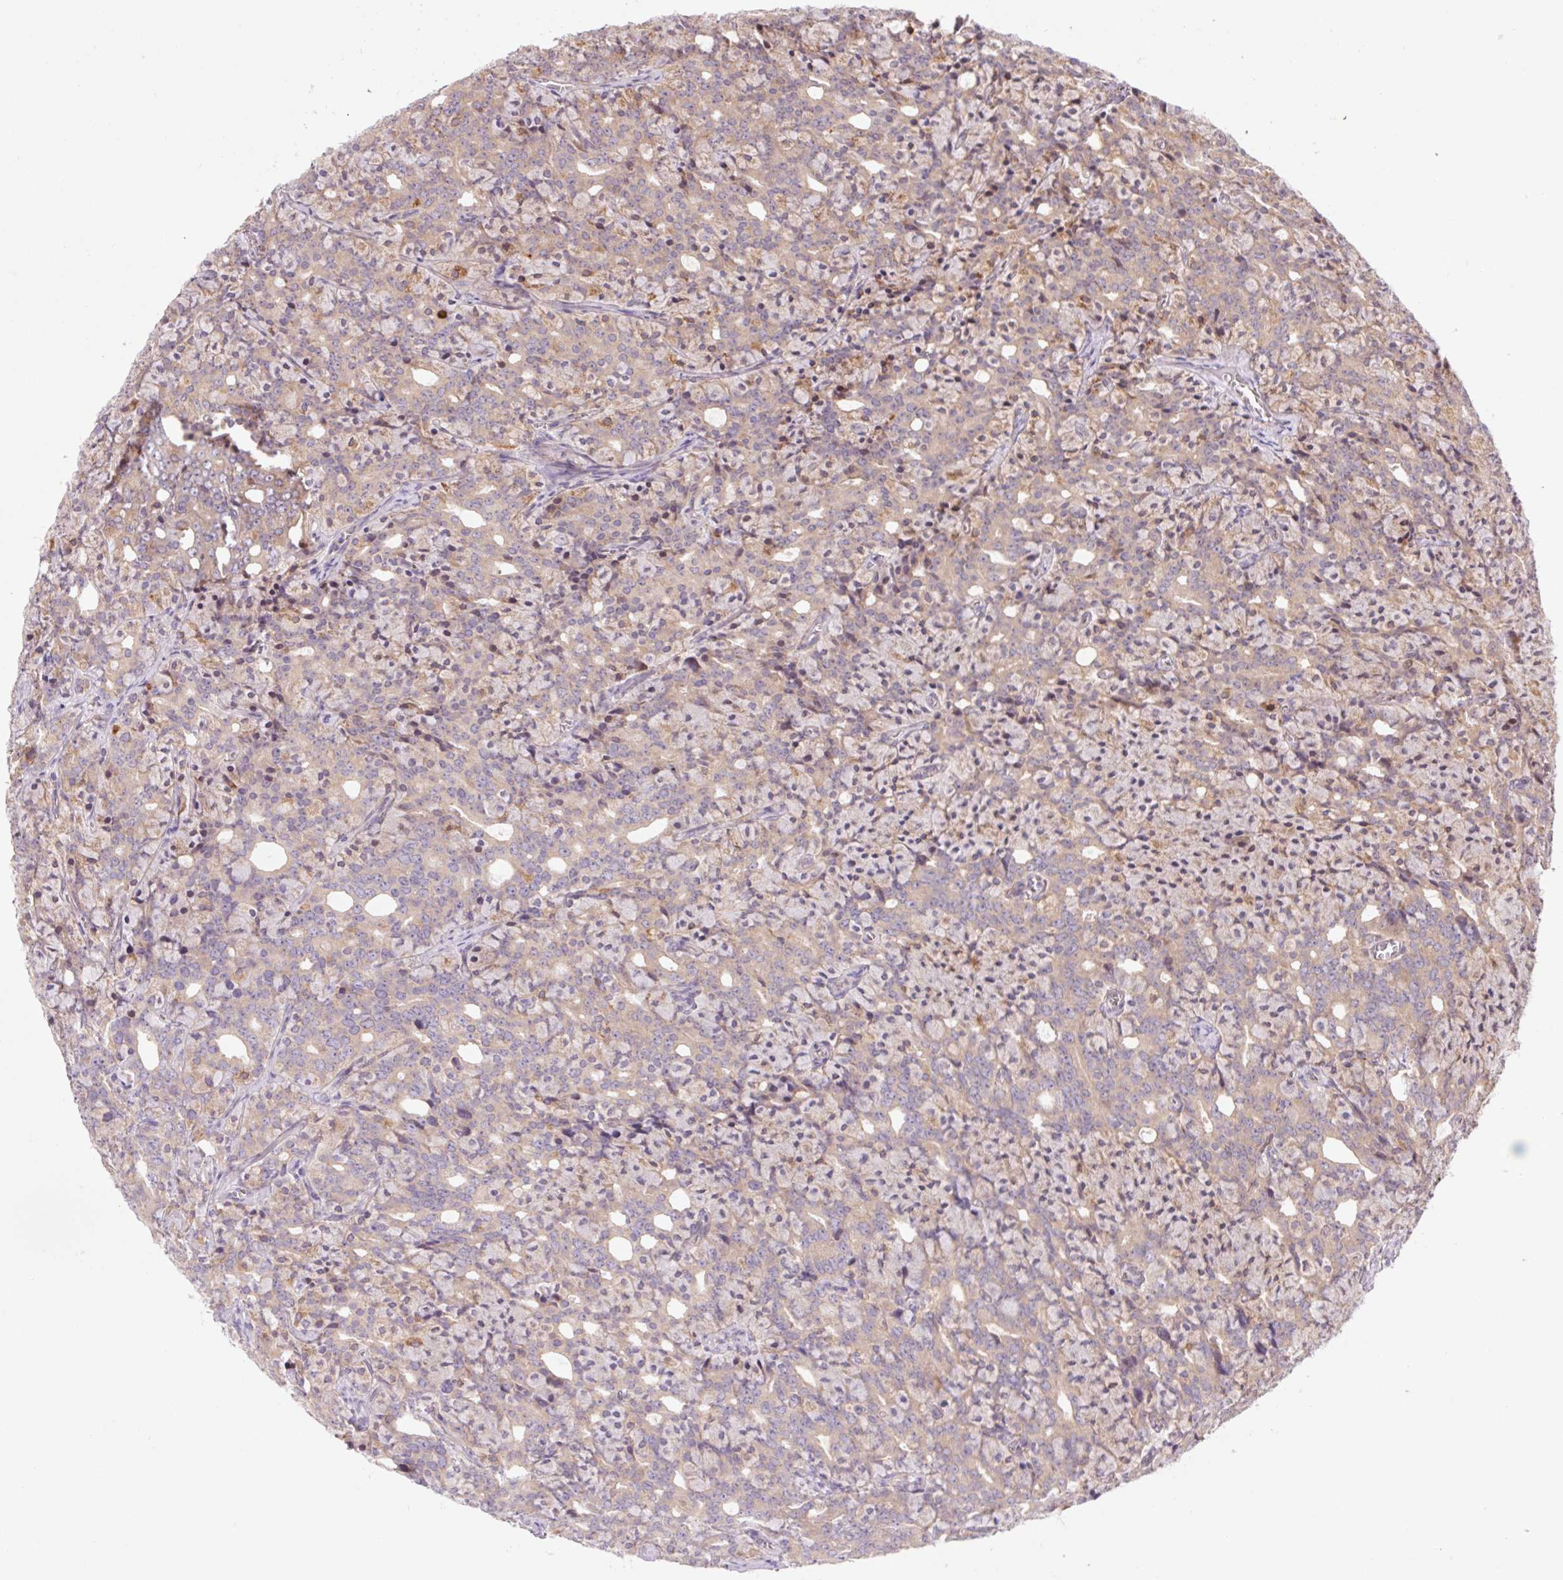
{"staining": {"intensity": "weak", "quantity": "25%-75%", "location": "cytoplasmic/membranous"}, "tissue": "prostate cancer", "cell_type": "Tumor cells", "image_type": "cancer", "snomed": [{"axis": "morphology", "description": "Adenocarcinoma, High grade"}, {"axis": "topography", "description": "Prostate"}], "caption": "About 25%-75% of tumor cells in prostate cancer show weak cytoplasmic/membranous protein positivity as visualized by brown immunohistochemical staining.", "gene": "KLHL20", "patient": {"sex": "male", "age": 84}}